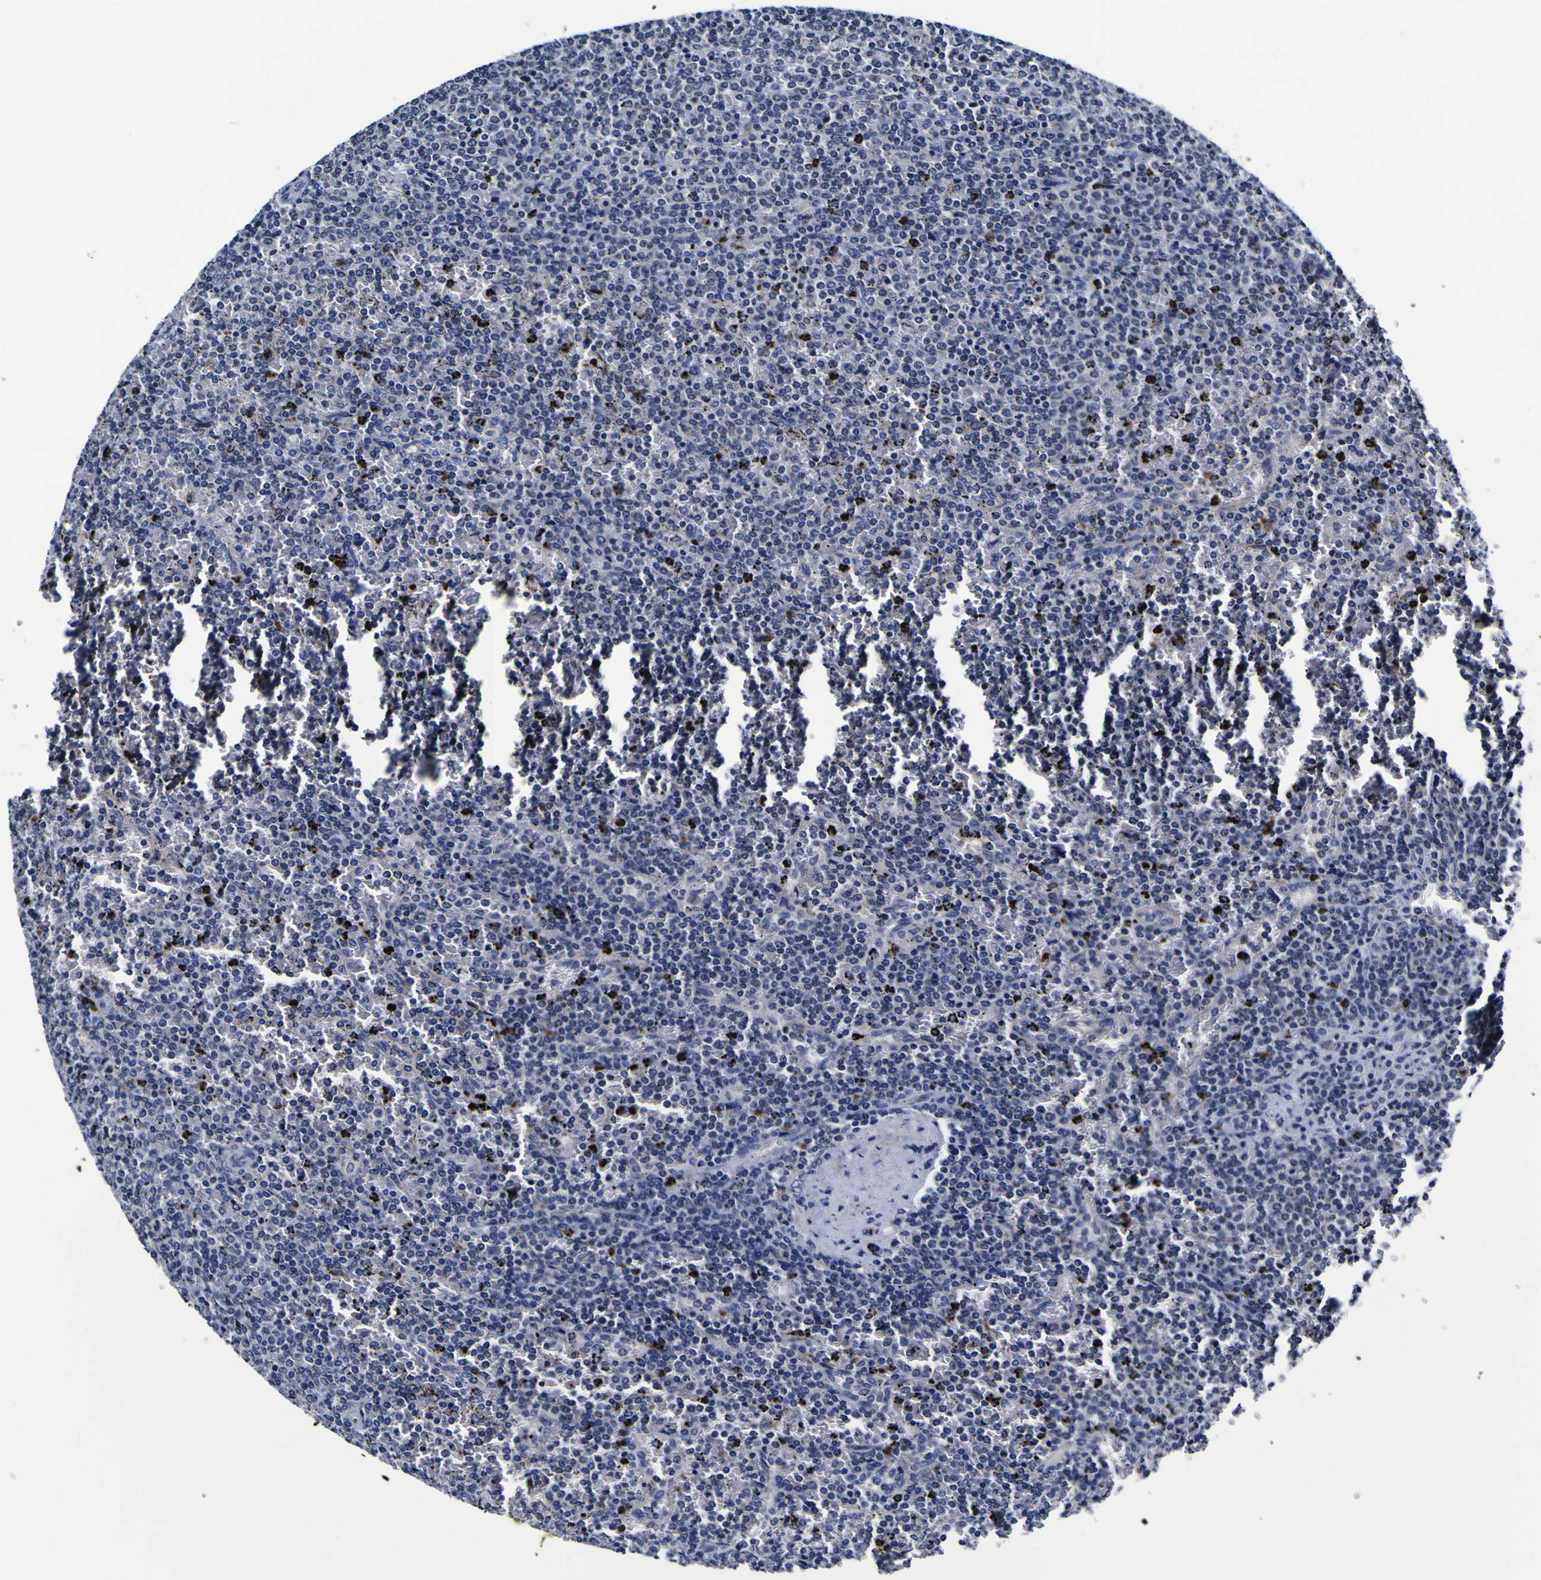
{"staining": {"intensity": "negative", "quantity": "none", "location": "none"}, "tissue": "lymphoma", "cell_type": "Tumor cells", "image_type": "cancer", "snomed": [{"axis": "morphology", "description": "Malignant lymphoma, non-Hodgkin's type, Low grade"}, {"axis": "topography", "description": "Spleen"}], "caption": "Lymphoma stained for a protein using immunohistochemistry shows no expression tumor cells.", "gene": "PANK4", "patient": {"sex": "female", "age": 77}}